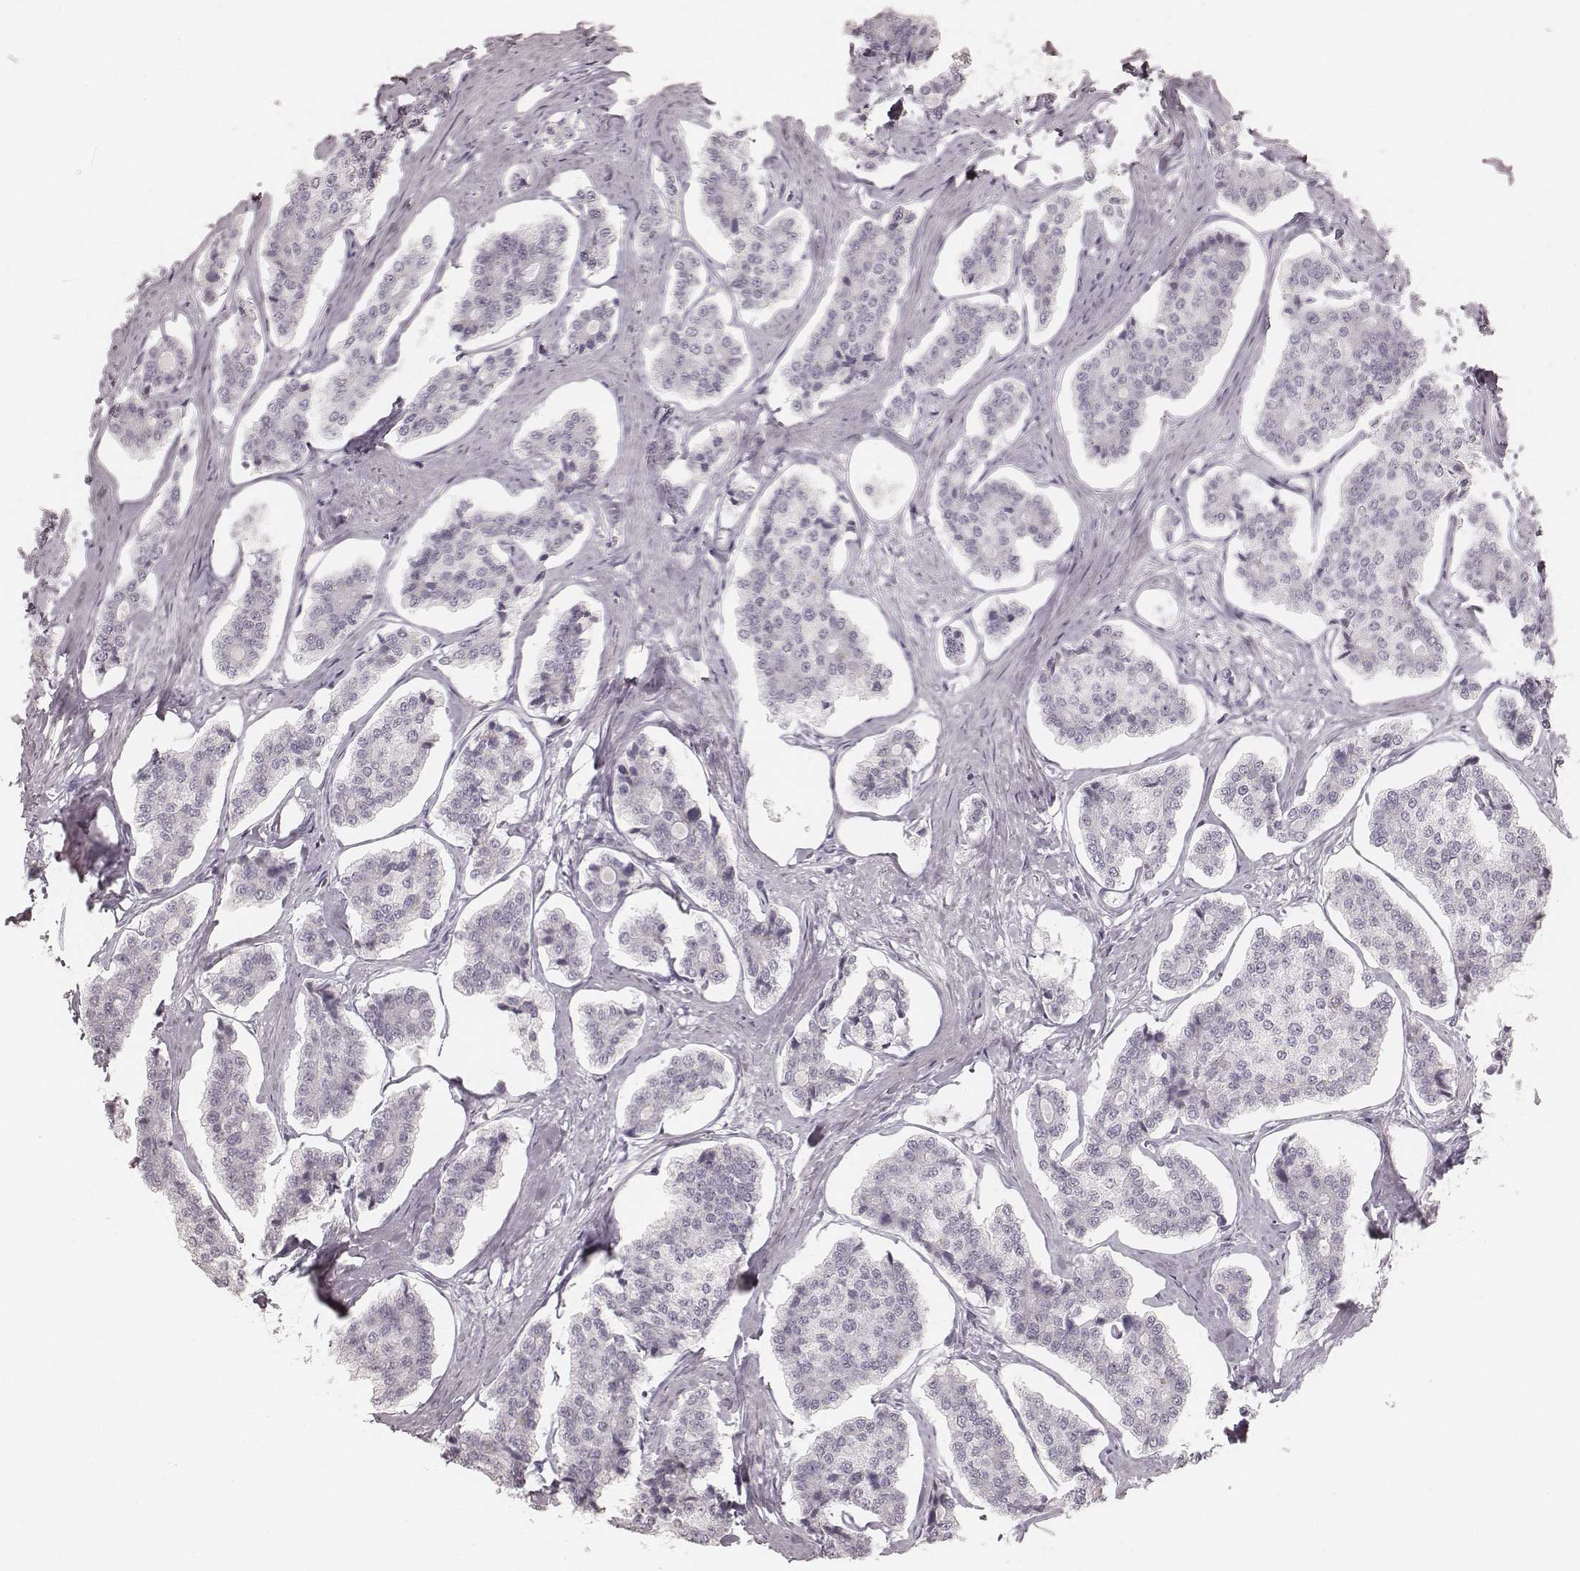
{"staining": {"intensity": "negative", "quantity": "none", "location": "none"}, "tissue": "carcinoid", "cell_type": "Tumor cells", "image_type": "cancer", "snomed": [{"axis": "morphology", "description": "Carcinoid, malignant, NOS"}, {"axis": "topography", "description": "Small intestine"}], "caption": "Immunohistochemistry (IHC) image of neoplastic tissue: human carcinoid (malignant) stained with DAB (3,3'-diaminobenzidine) reveals no significant protein staining in tumor cells.", "gene": "KRT34", "patient": {"sex": "female", "age": 65}}